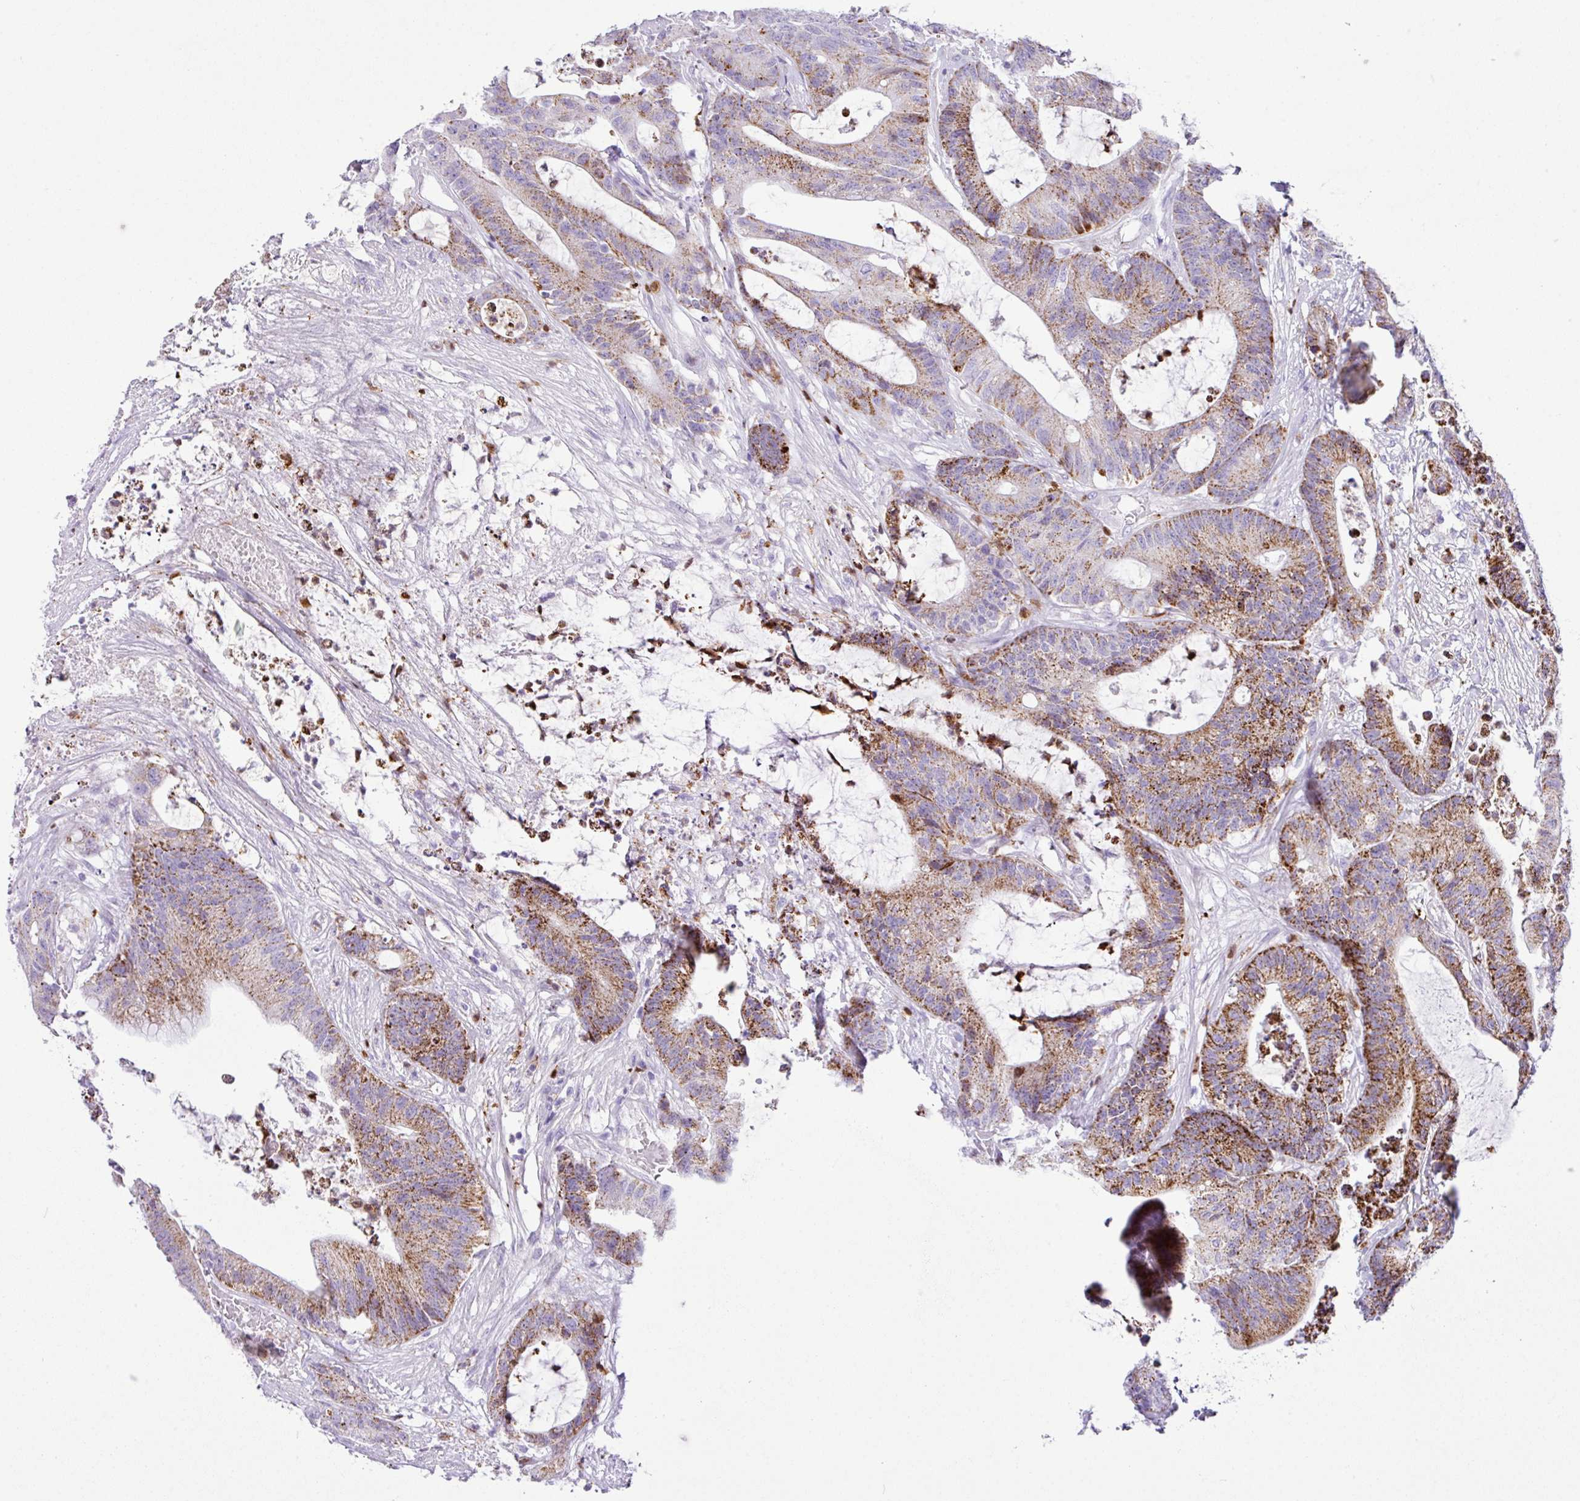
{"staining": {"intensity": "moderate", "quantity": "25%-75%", "location": "cytoplasmic/membranous"}, "tissue": "colorectal cancer", "cell_type": "Tumor cells", "image_type": "cancer", "snomed": [{"axis": "morphology", "description": "Adenocarcinoma, NOS"}, {"axis": "topography", "description": "Colon"}], "caption": "Colorectal adenocarcinoma was stained to show a protein in brown. There is medium levels of moderate cytoplasmic/membranous expression in approximately 25%-75% of tumor cells.", "gene": "RCAN2", "patient": {"sex": "female", "age": 84}}